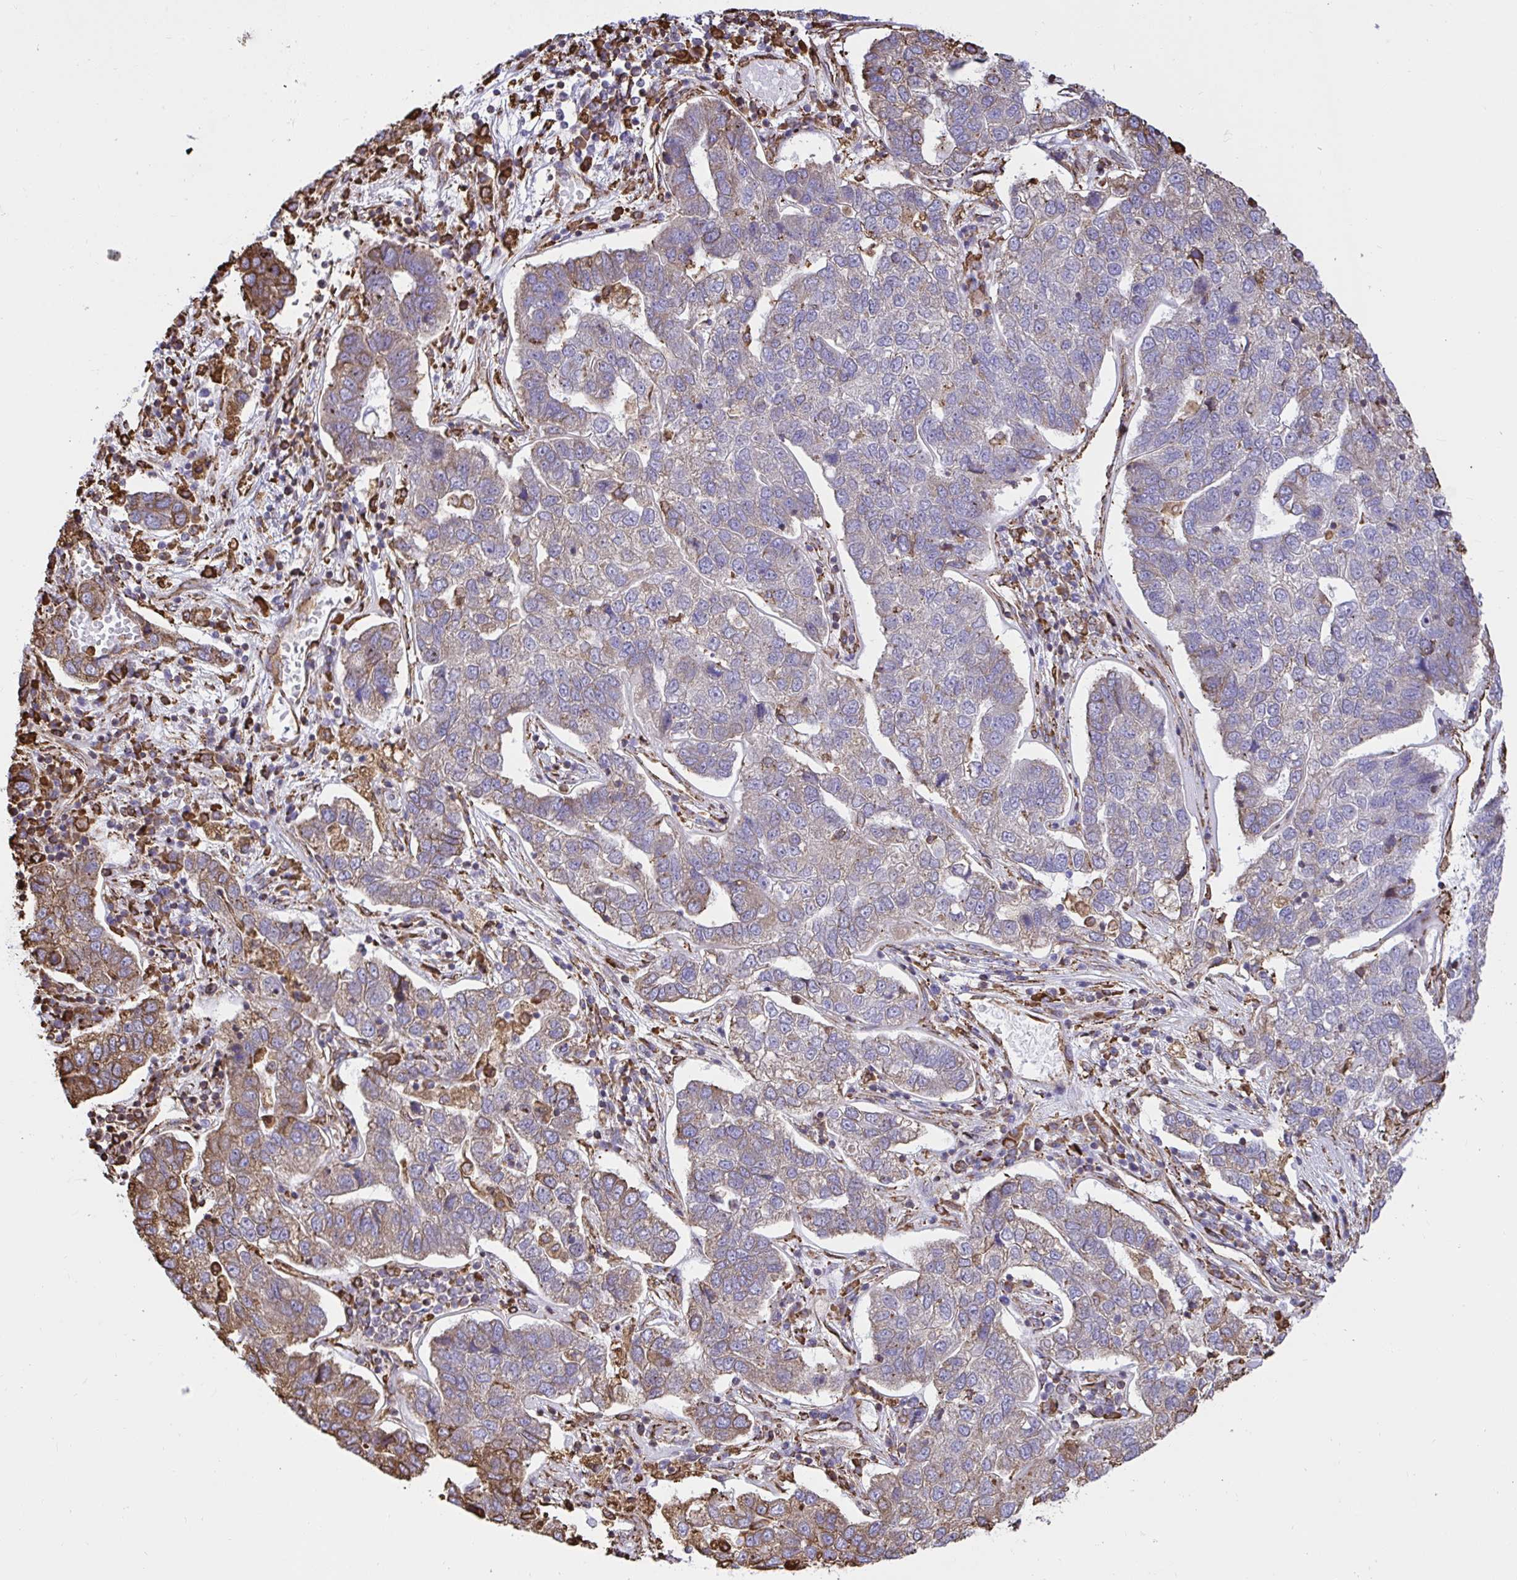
{"staining": {"intensity": "moderate", "quantity": "<25%", "location": "cytoplasmic/membranous"}, "tissue": "pancreatic cancer", "cell_type": "Tumor cells", "image_type": "cancer", "snomed": [{"axis": "morphology", "description": "Adenocarcinoma, NOS"}, {"axis": "topography", "description": "Pancreas"}], "caption": "Human pancreatic cancer (adenocarcinoma) stained with a protein marker reveals moderate staining in tumor cells.", "gene": "CLGN", "patient": {"sex": "female", "age": 61}}